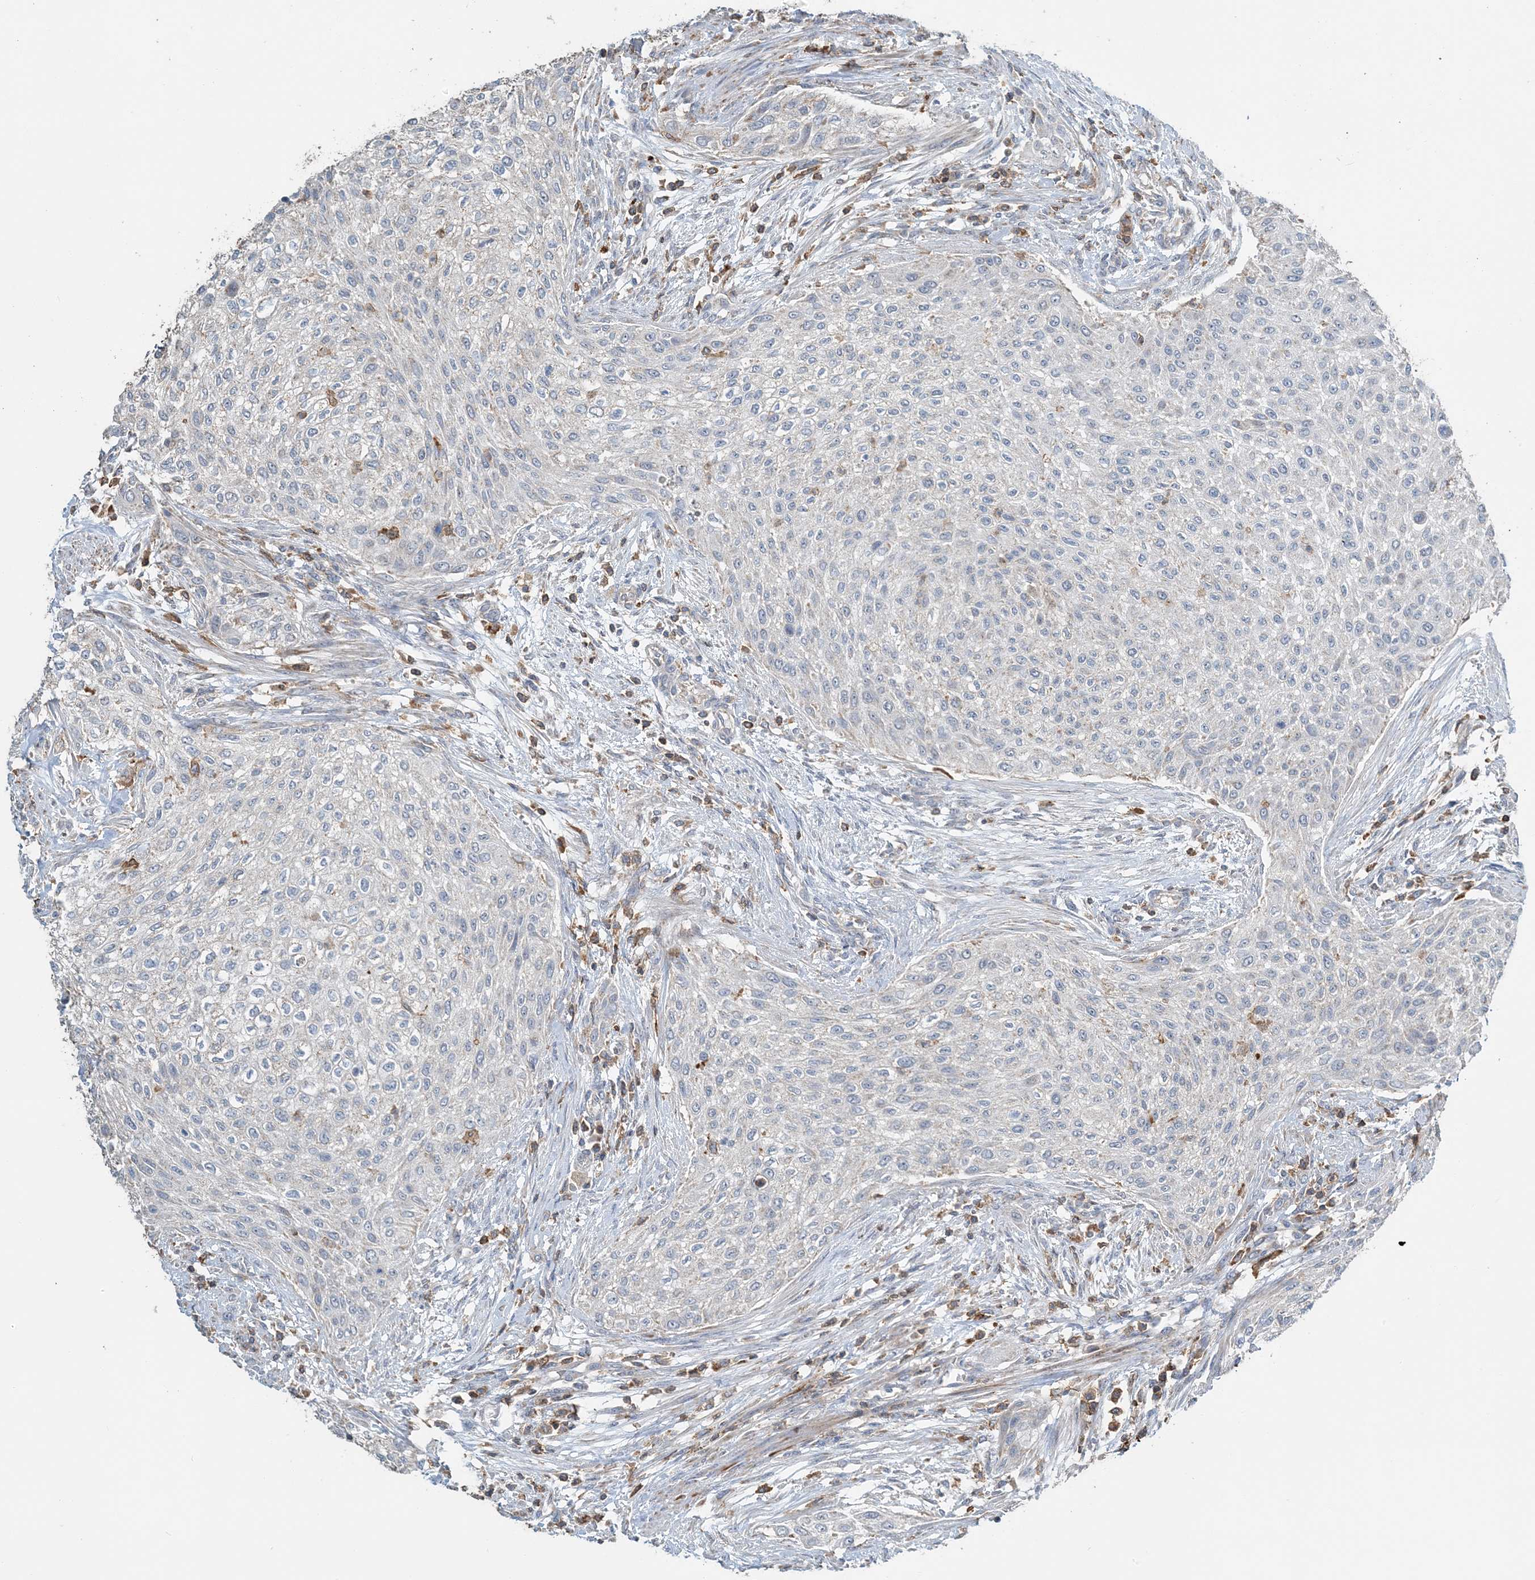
{"staining": {"intensity": "negative", "quantity": "none", "location": "none"}, "tissue": "urothelial cancer", "cell_type": "Tumor cells", "image_type": "cancer", "snomed": [{"axis": "morphology", "description": "Urothelial carcinoma, High grade"}, {"axis": "topography", "description": "Urinary bladder"}], "caption": "DAB immunohistochemical staining of urothelial cancer displays no significant staining in tumor cells. (IHC, brightfield microscopy, high magnification).", "gene": "TMLHE", "patient": {"sex": "male", "age": 35}}